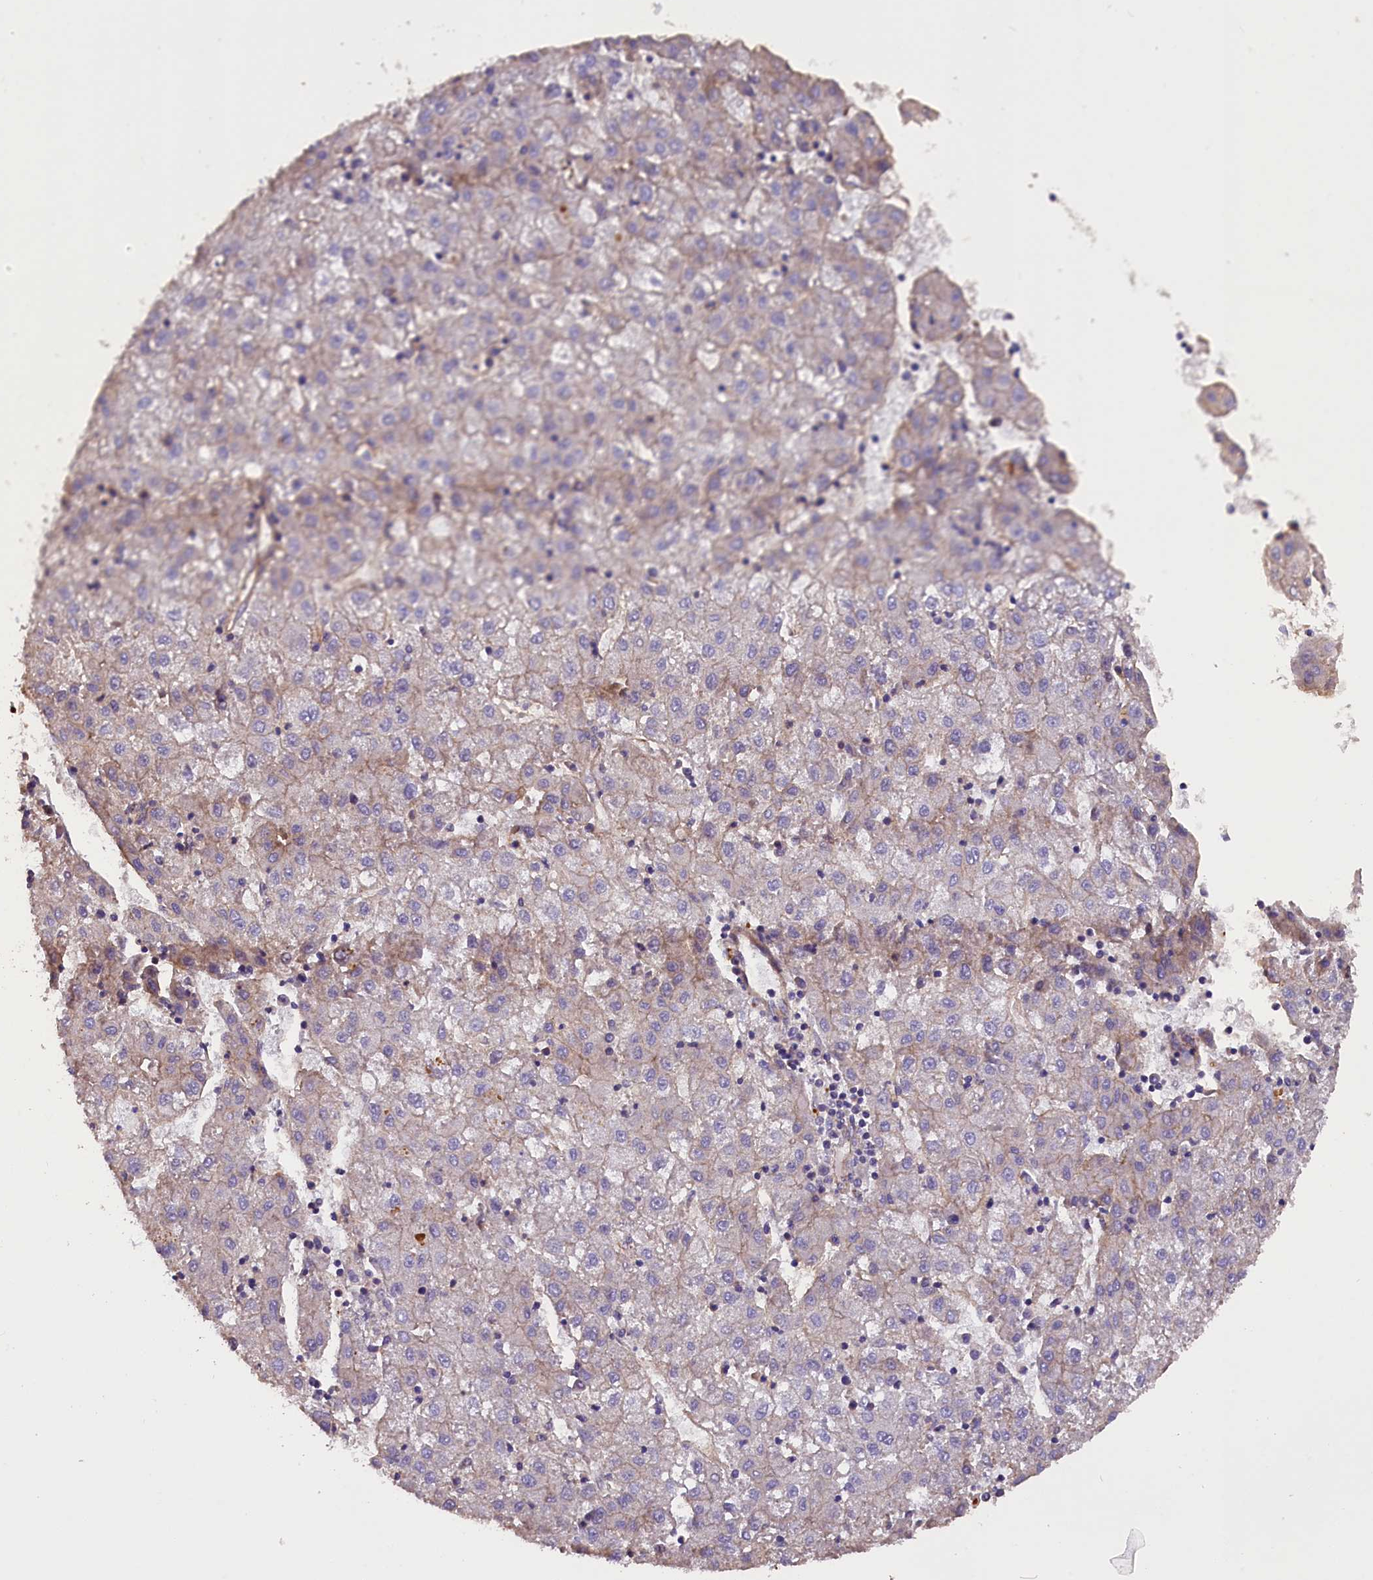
{"staining": {"intensity": "weak", "quantity": "<25%", "location": "cytoplasmic/membranous"}, "tissue": "liver cancer", "cell_type": "Tumor cells", "image_type": "cancer", "snomed": [{"axis": "morphology", "description": "Carcinoma, Hepatocellular, NOS"}, {"axis": "topography", "description": "Liver"}], "caption": "Tumor cells show no significant staining in liver hepatocellular carcinoma.", "gene": "ERMARD", "patient": {"sex": "male", "age": 72}}